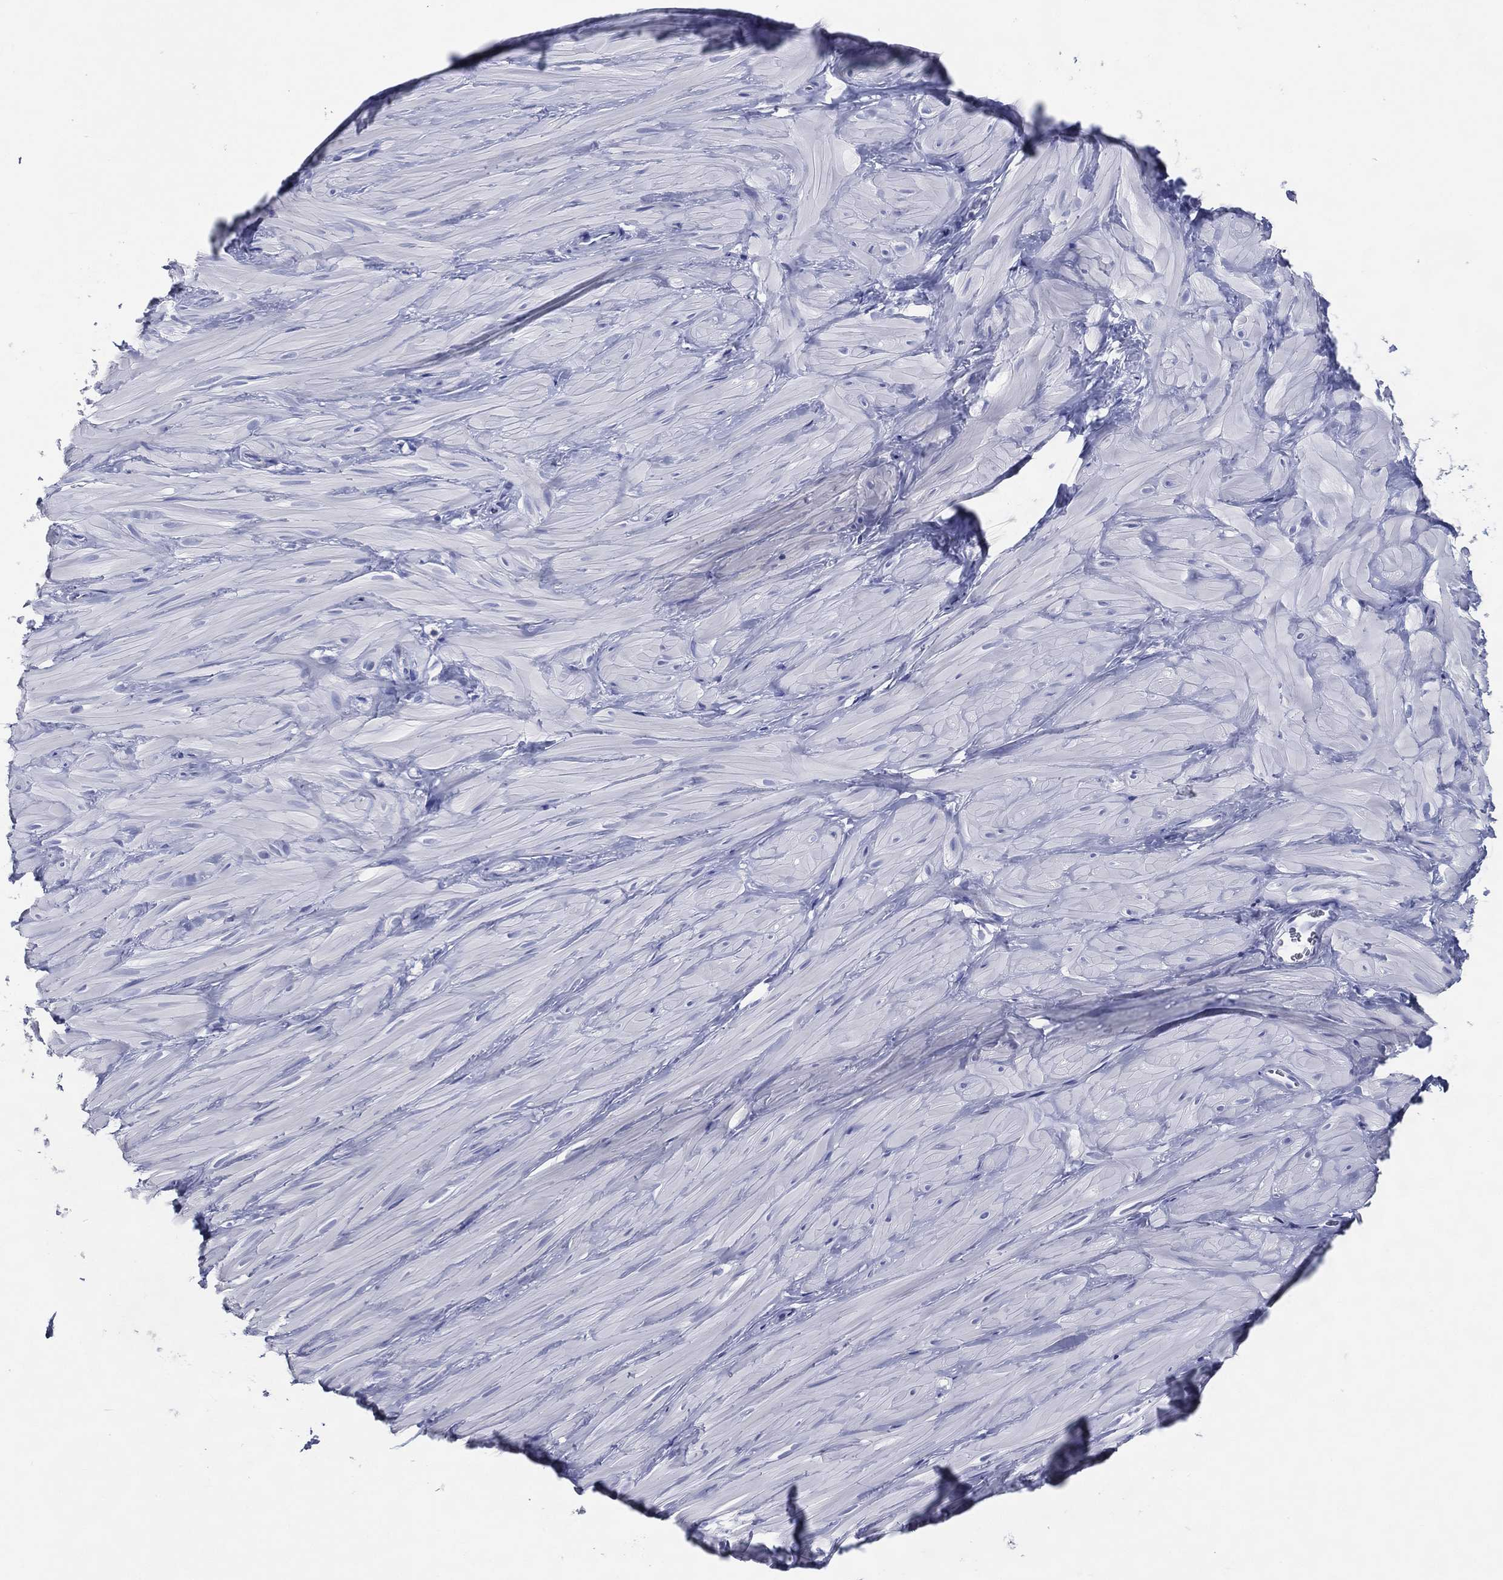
{"staining": {"intensity": "negative", "quantity": "none", "location": "none"}, "tissue": "soft tissue", "cell_type": "Fibroblasts", "image_type": "normal", "snomed": [{"axis": "morphology", "description": "Normal tissue, NOS"}, {"axis": "topography", "description": "Smooth muscle"}, {"axis": "topography", "description": "Peripheral nerve tissue"}], "caption": "A high-resolution photomicrograph shows IHC staining of benign soft tissue, which displays no significant staining in fibroblasts. (DAB (3,3'-diaminobenzidine) immunohistochemistry visualized using brightfield microscopy, high magnification).", "gene": "ACE2", "patient": {"sex": "male", "age": 22}}